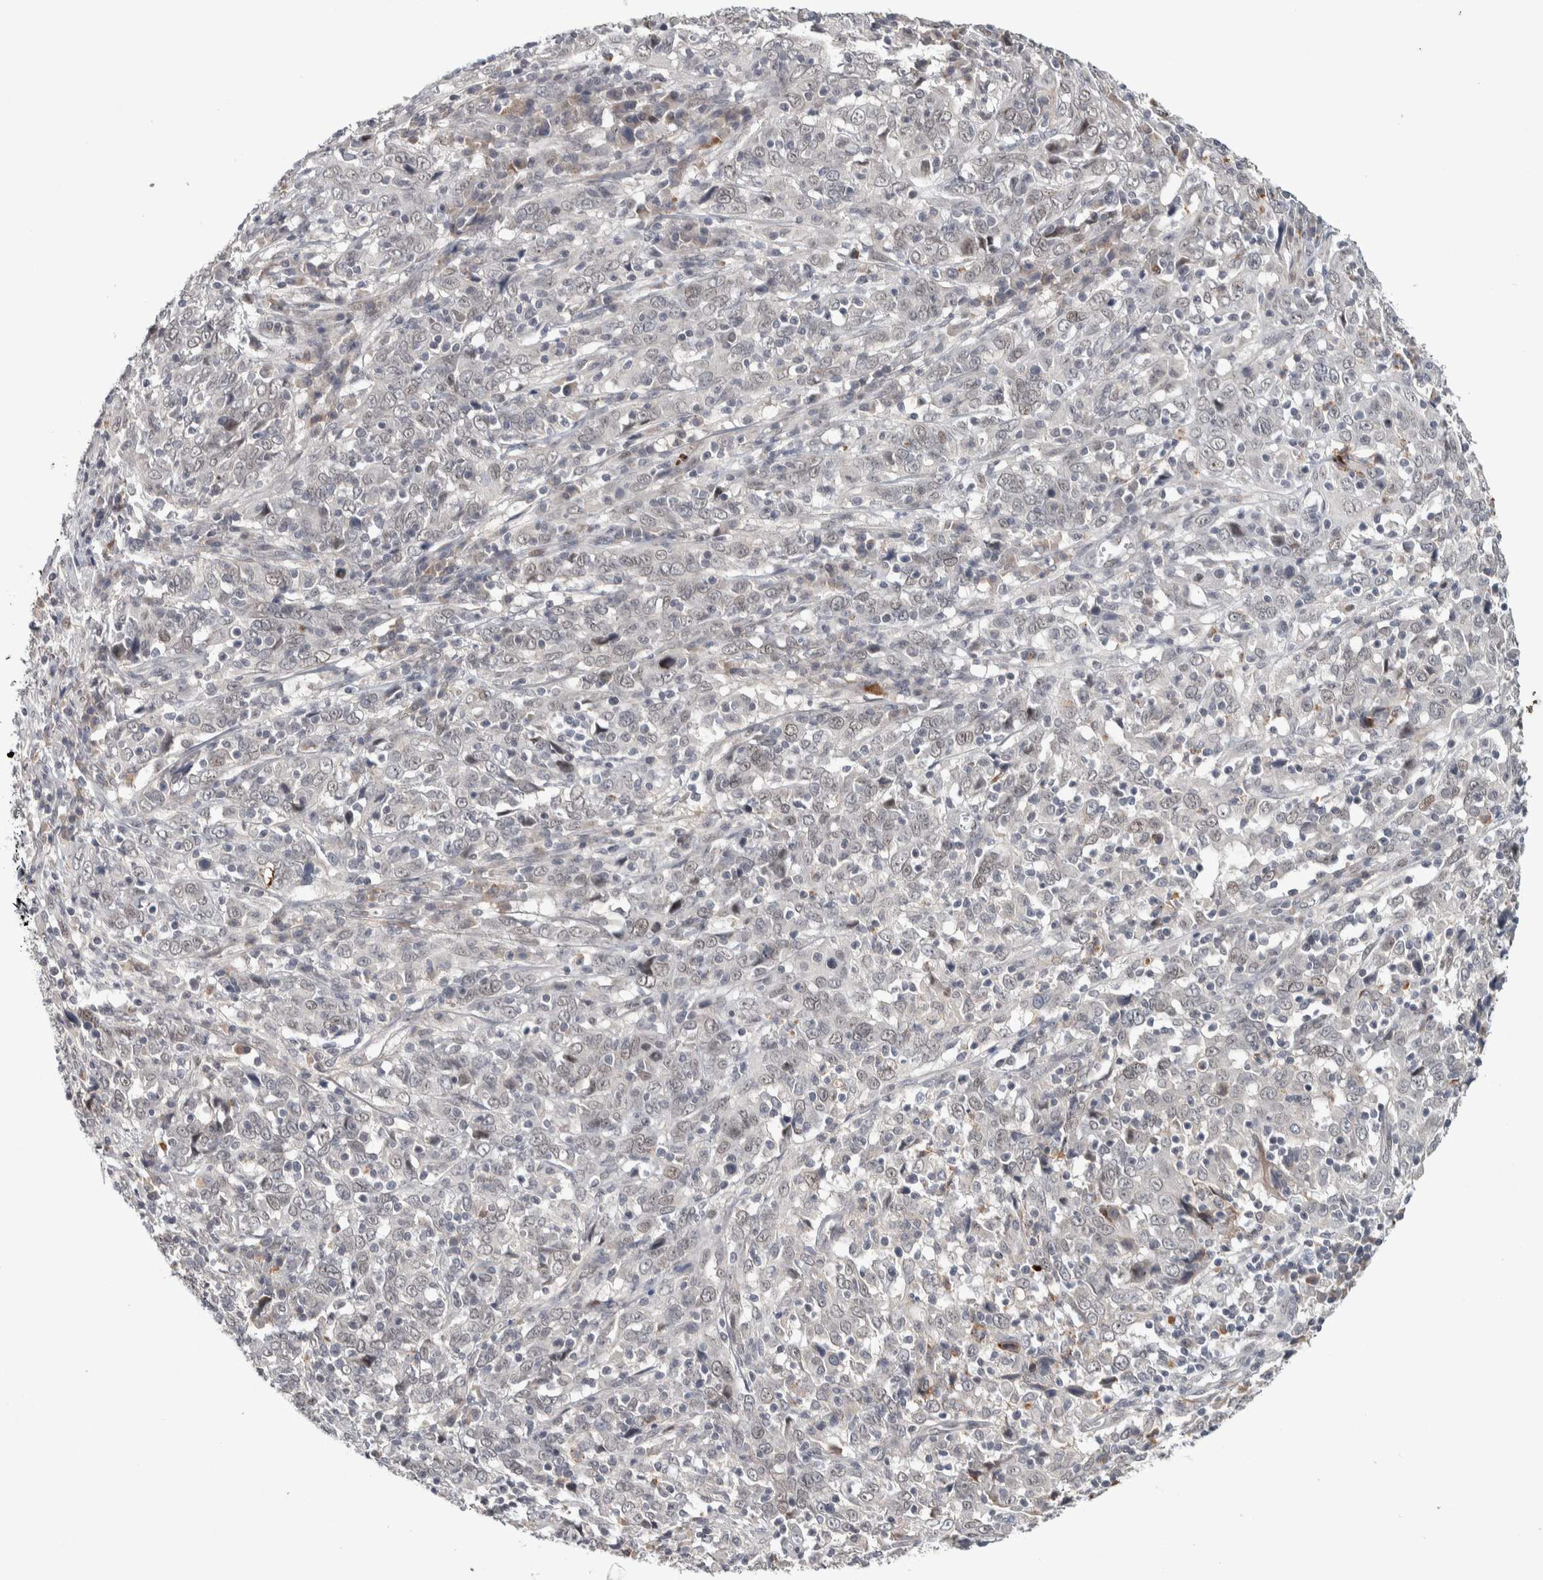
{"staining": {"intensity": "weak", "quantity": ">75%", "location": "nuclear"}, "tissue": "cervical cancer", "cell_type": "Tumor cells", "image_type": "cancer", "snomed": [{"axis": "morphology", "description": "Squamous cell carcinoma, NOS"}, {"axis": "topography", "description": "Cervix"}], "caption": "Cervical cancer (squamous cell carcinoma) stained for a protein reveals weak nuclear positivity in tumor cells.", "gene": "ASPN", "patient": {"sex": "female", "age": 46}}